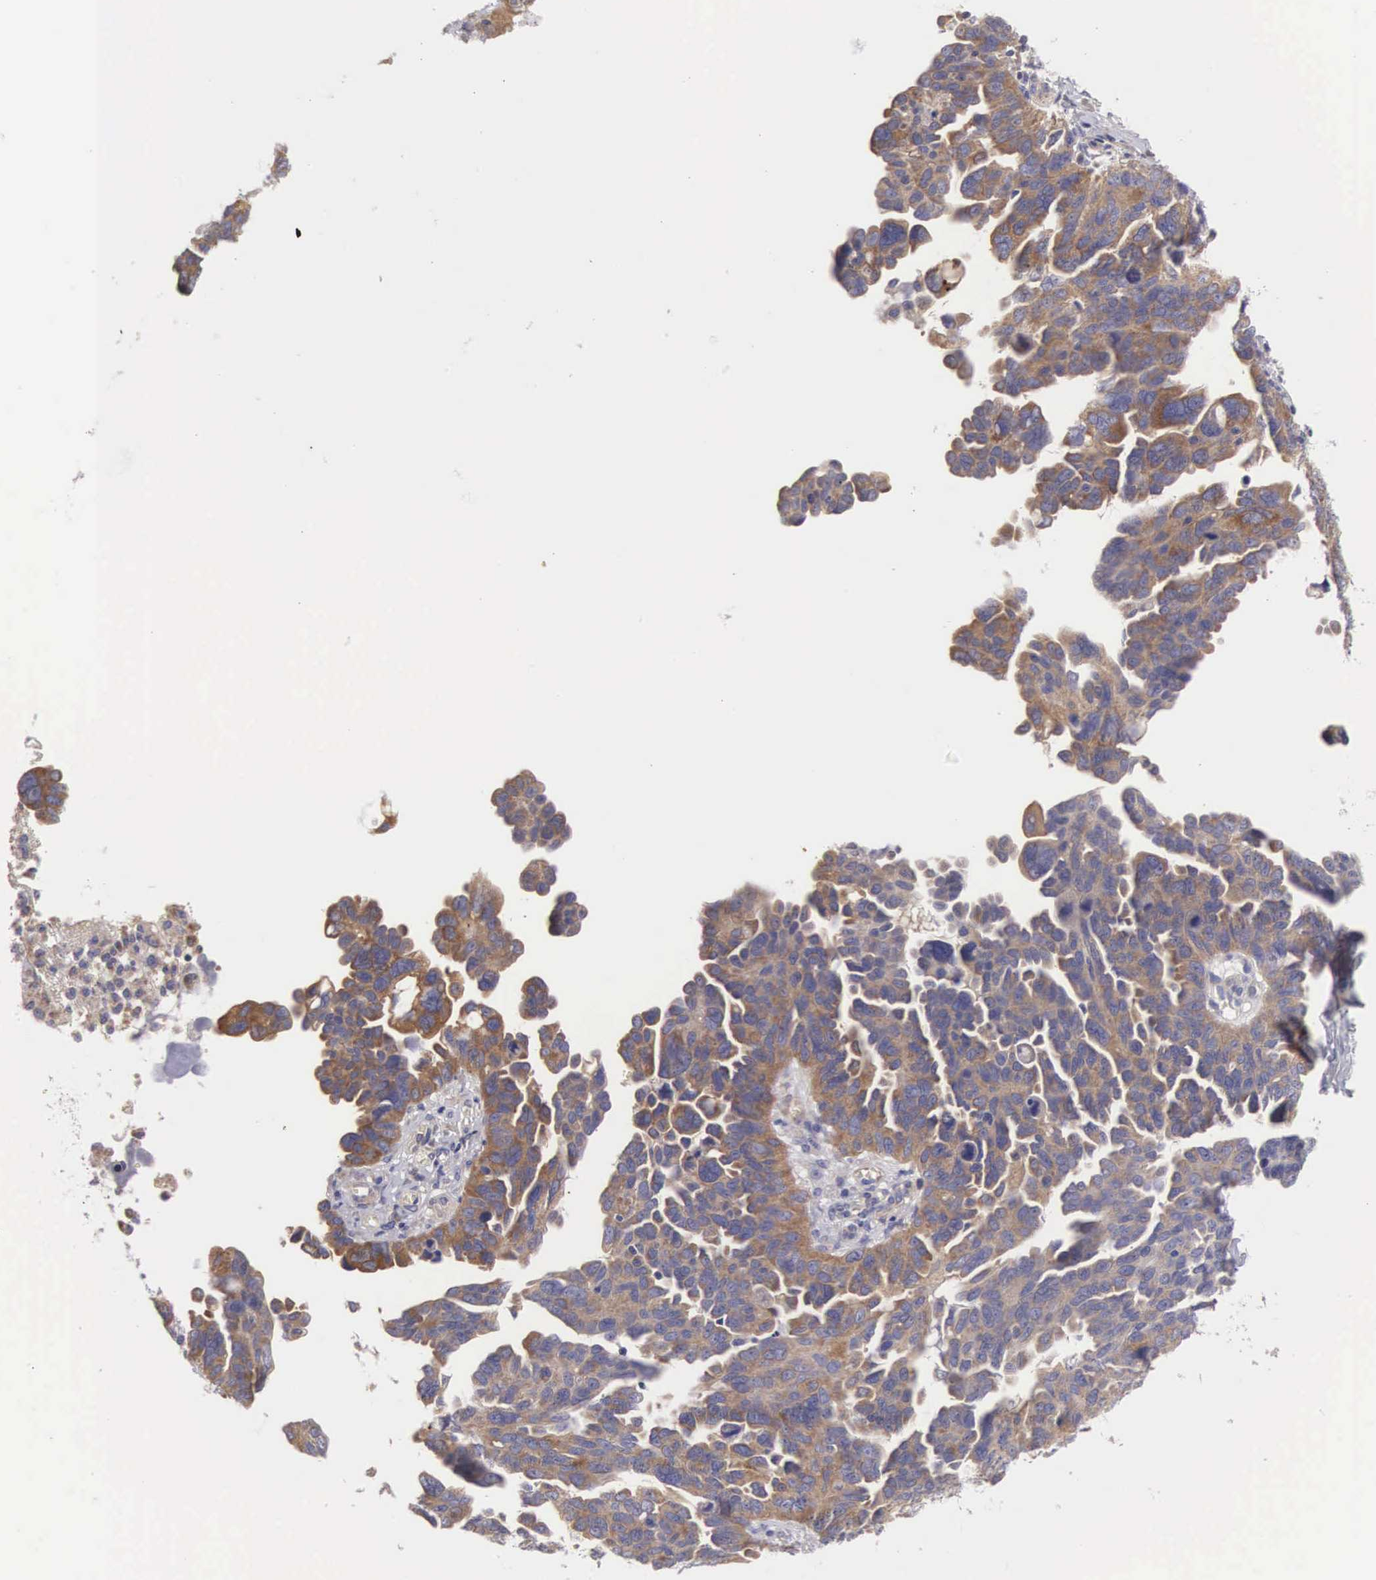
{"staining": {"intensity": "moderate", "quantity": "25%-75%", "location": "cytoplasmic/membranous"}, "tissue": "ovarian cancer", "cell_type": "Tumor cells", "image_type": "cancer", "snomed": [{"axis": "morphology", "description": "Cystadenocarcinoma, serous, NOS"}, {"axis": "topography", "description": "Ovary"}], "caption": "Moderate cytoplasmic/membranous expression for a protein is appreciated in about 25%-75% of tumor cells of ovarian cancer (serous cystadenocarcinoma) using immunohistochemistry (IHC).", "gene": "TXLNG", "patient": {"sex": "female", "age": 64}}